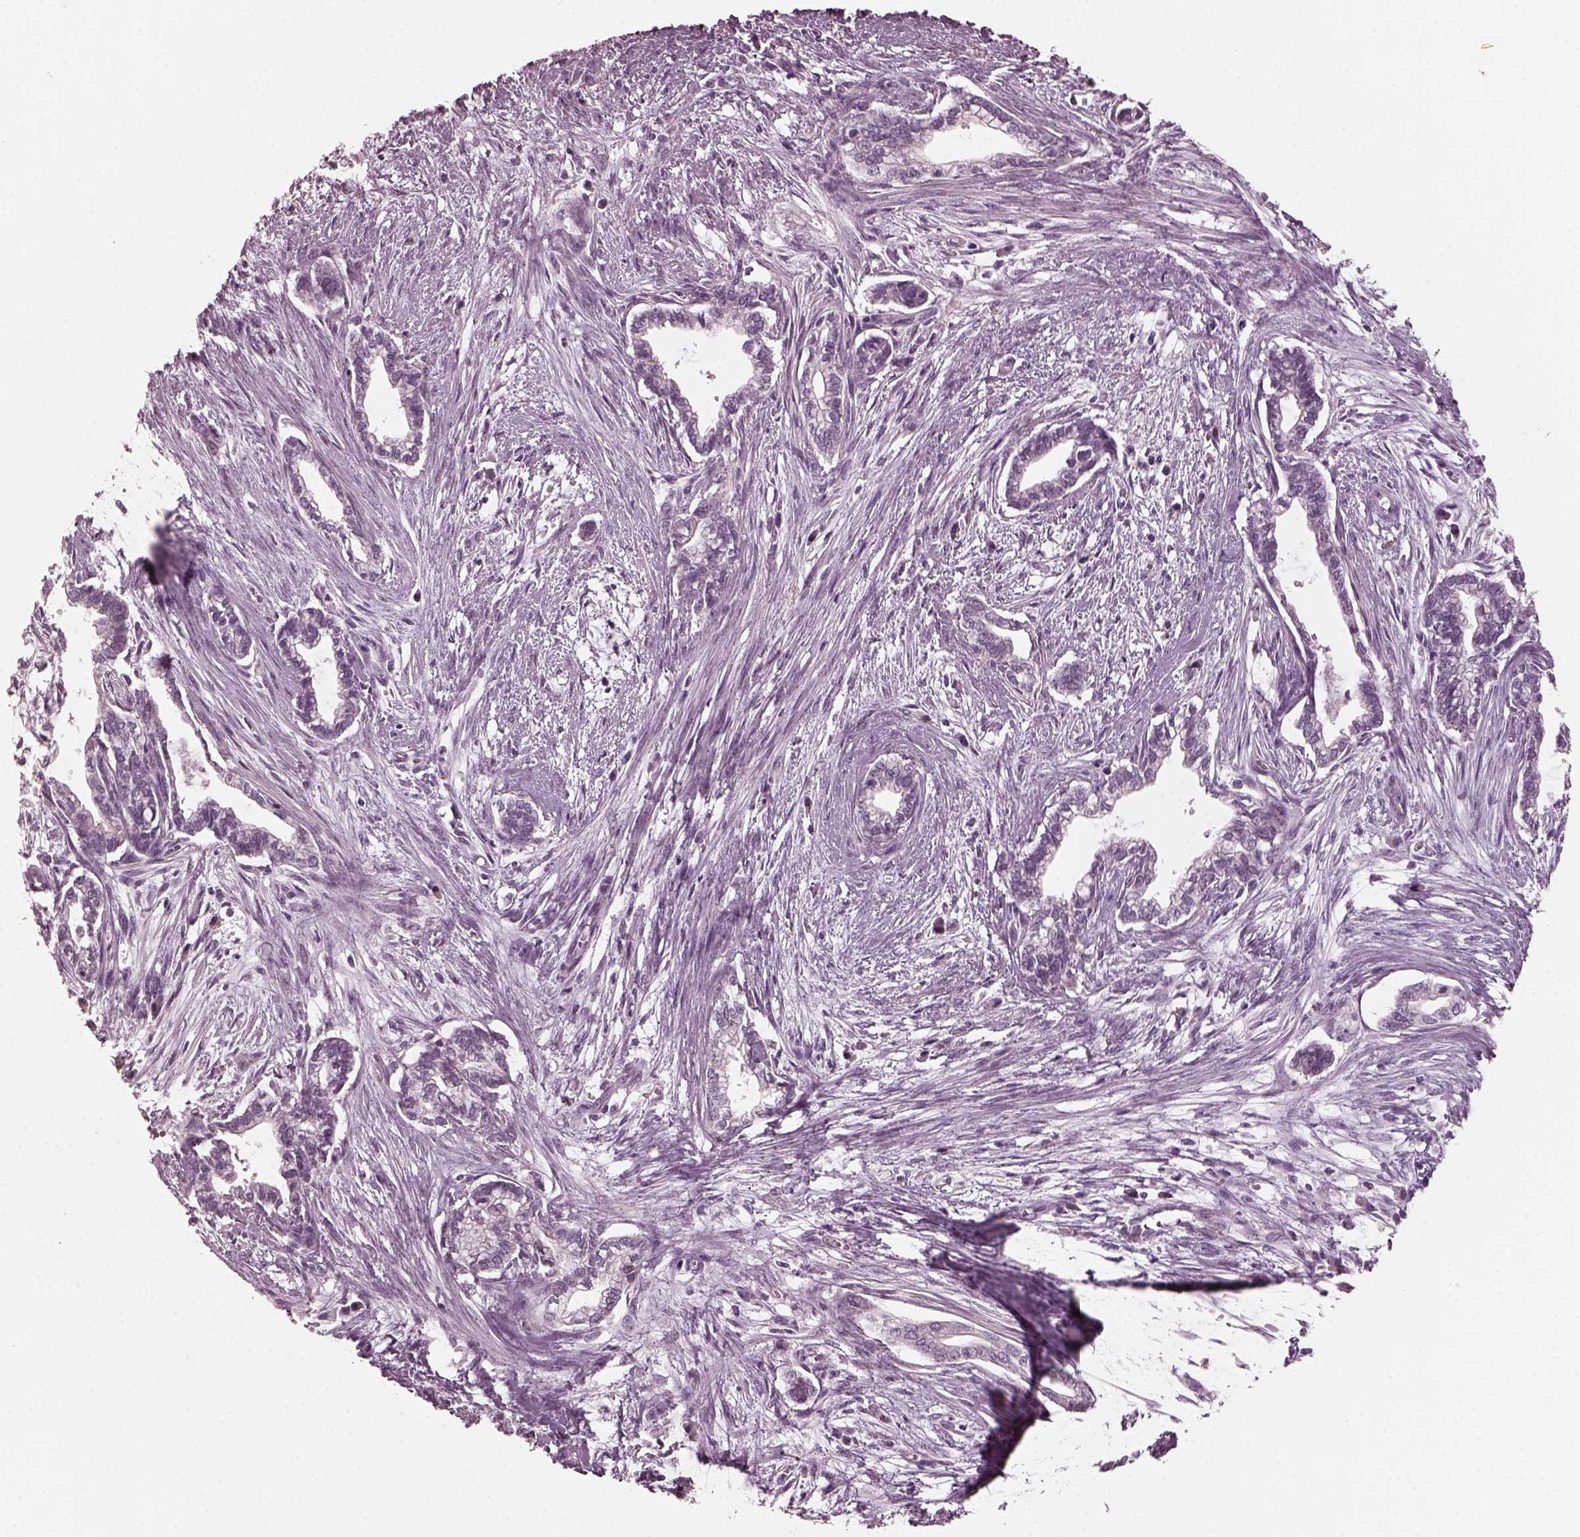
{"staining": {"intensity": "negative", "quantity": "none", "location": "none"}, "tissue": "cervical cancer", "cell_type": "Tumor cells", "image_type": "cancer", "snomed": [{"axis": "morphology", "description": "Adenocarcinoma, NOS"}, {"axis": "topography", "description": "Cervix"}], "caption": "Immunohistochemistry (IHC) of cervical cancer (adenocarcinoma) exhibits no positivity in tumor cells.", "gene": "RCVRN", "patient": {"sex": "female", "age": 62}}